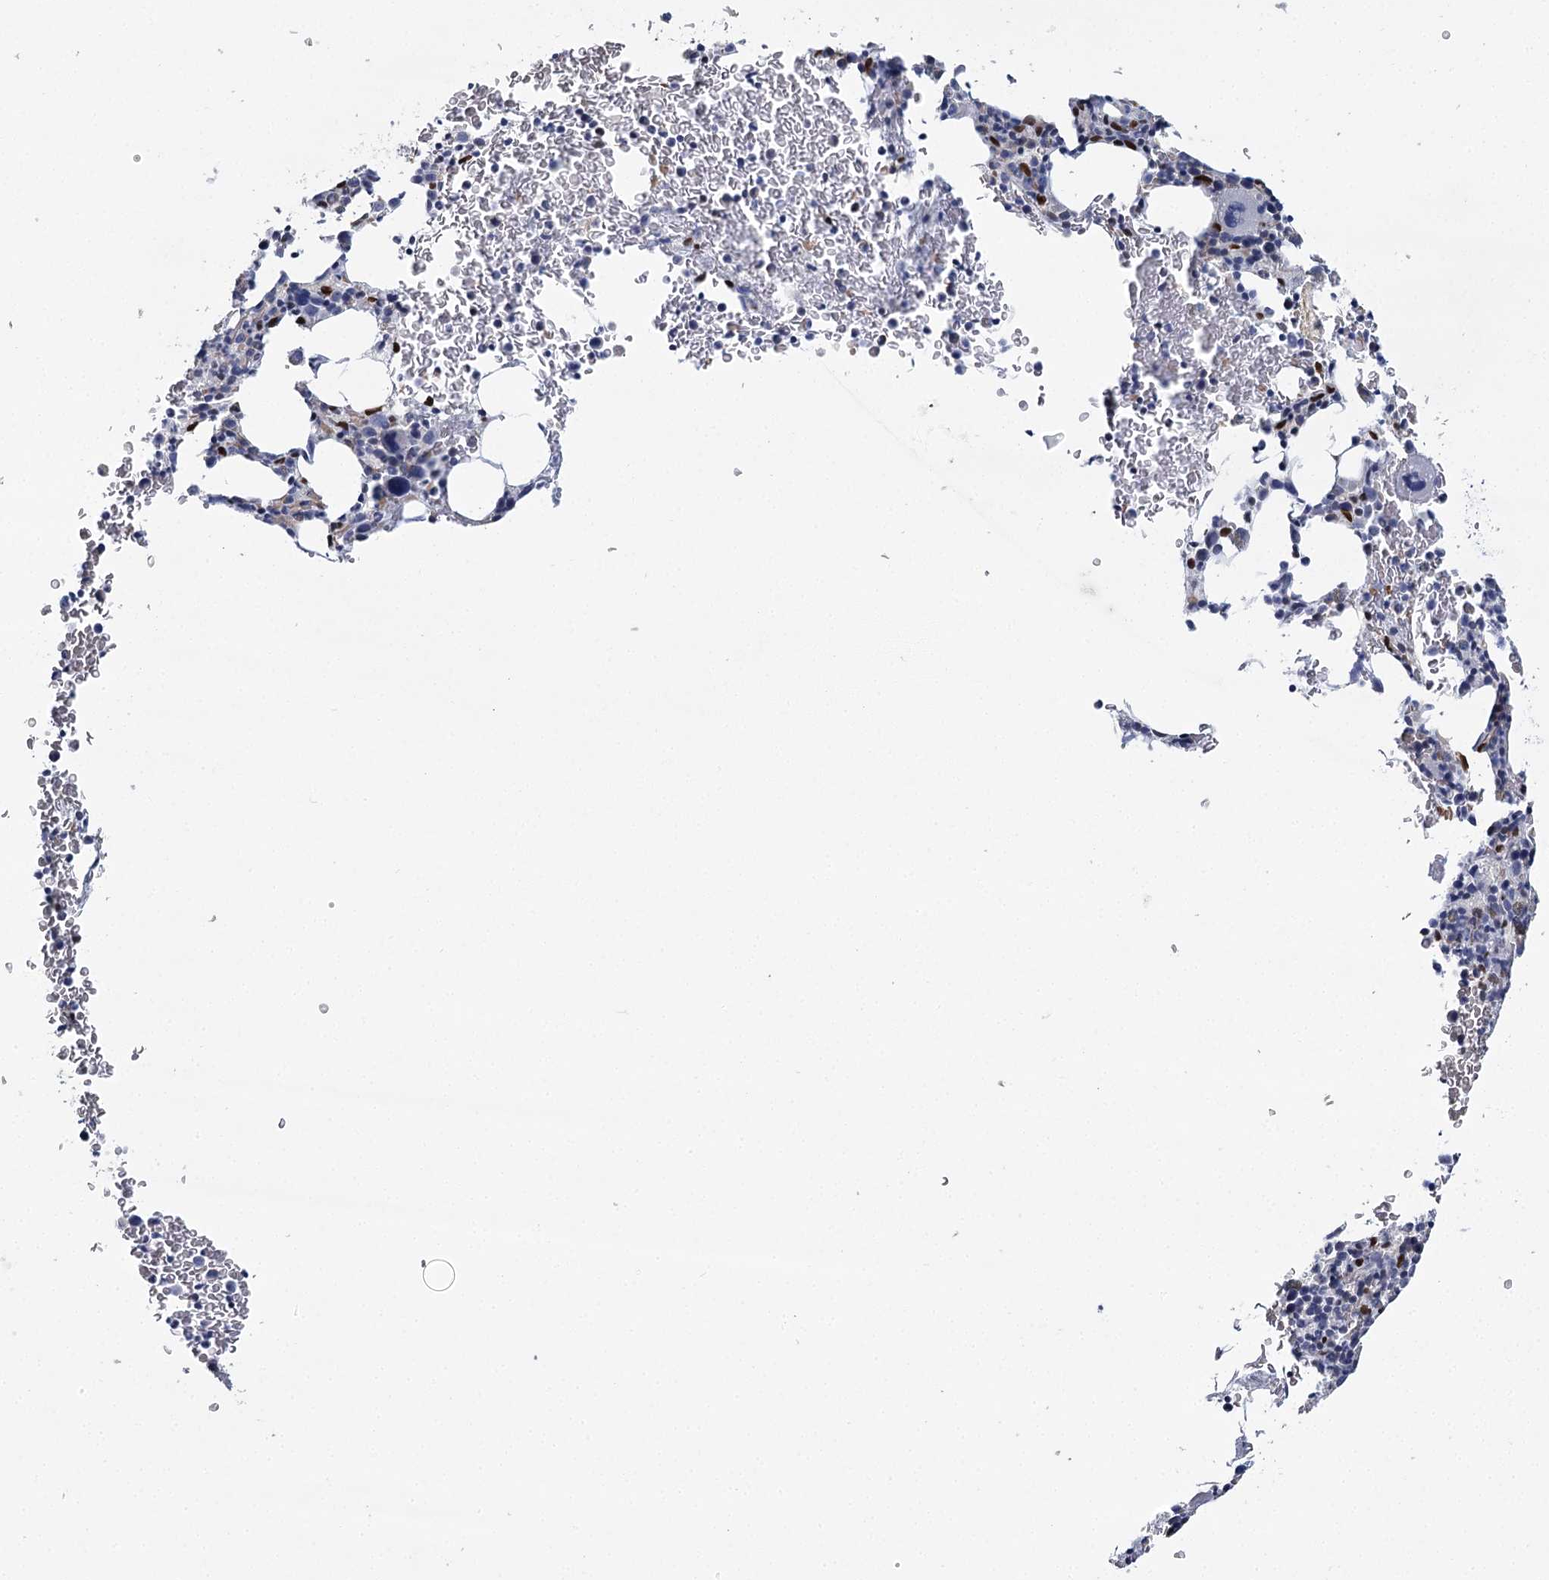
{"staining": {"intensity": "negative", "quantity": "none", "location": "none"}, "tissue": "bone marrow", "cell_type": "Hematopoietic cells", "image_type": "normal", "snomed": [{"axis": "morphology", "description": "Normal tissue, NOS"}, {"axis": "topography", "description": "Bone marrow"}], "caption": "DAB (3,3'-diaminobenzidine) immunohistochemical staining of normal human bone marrow demonstrates no significant expression in hematopoietic cells.", "gene": "IGSF3", "patient": {"sex": "male", "age": 79}}